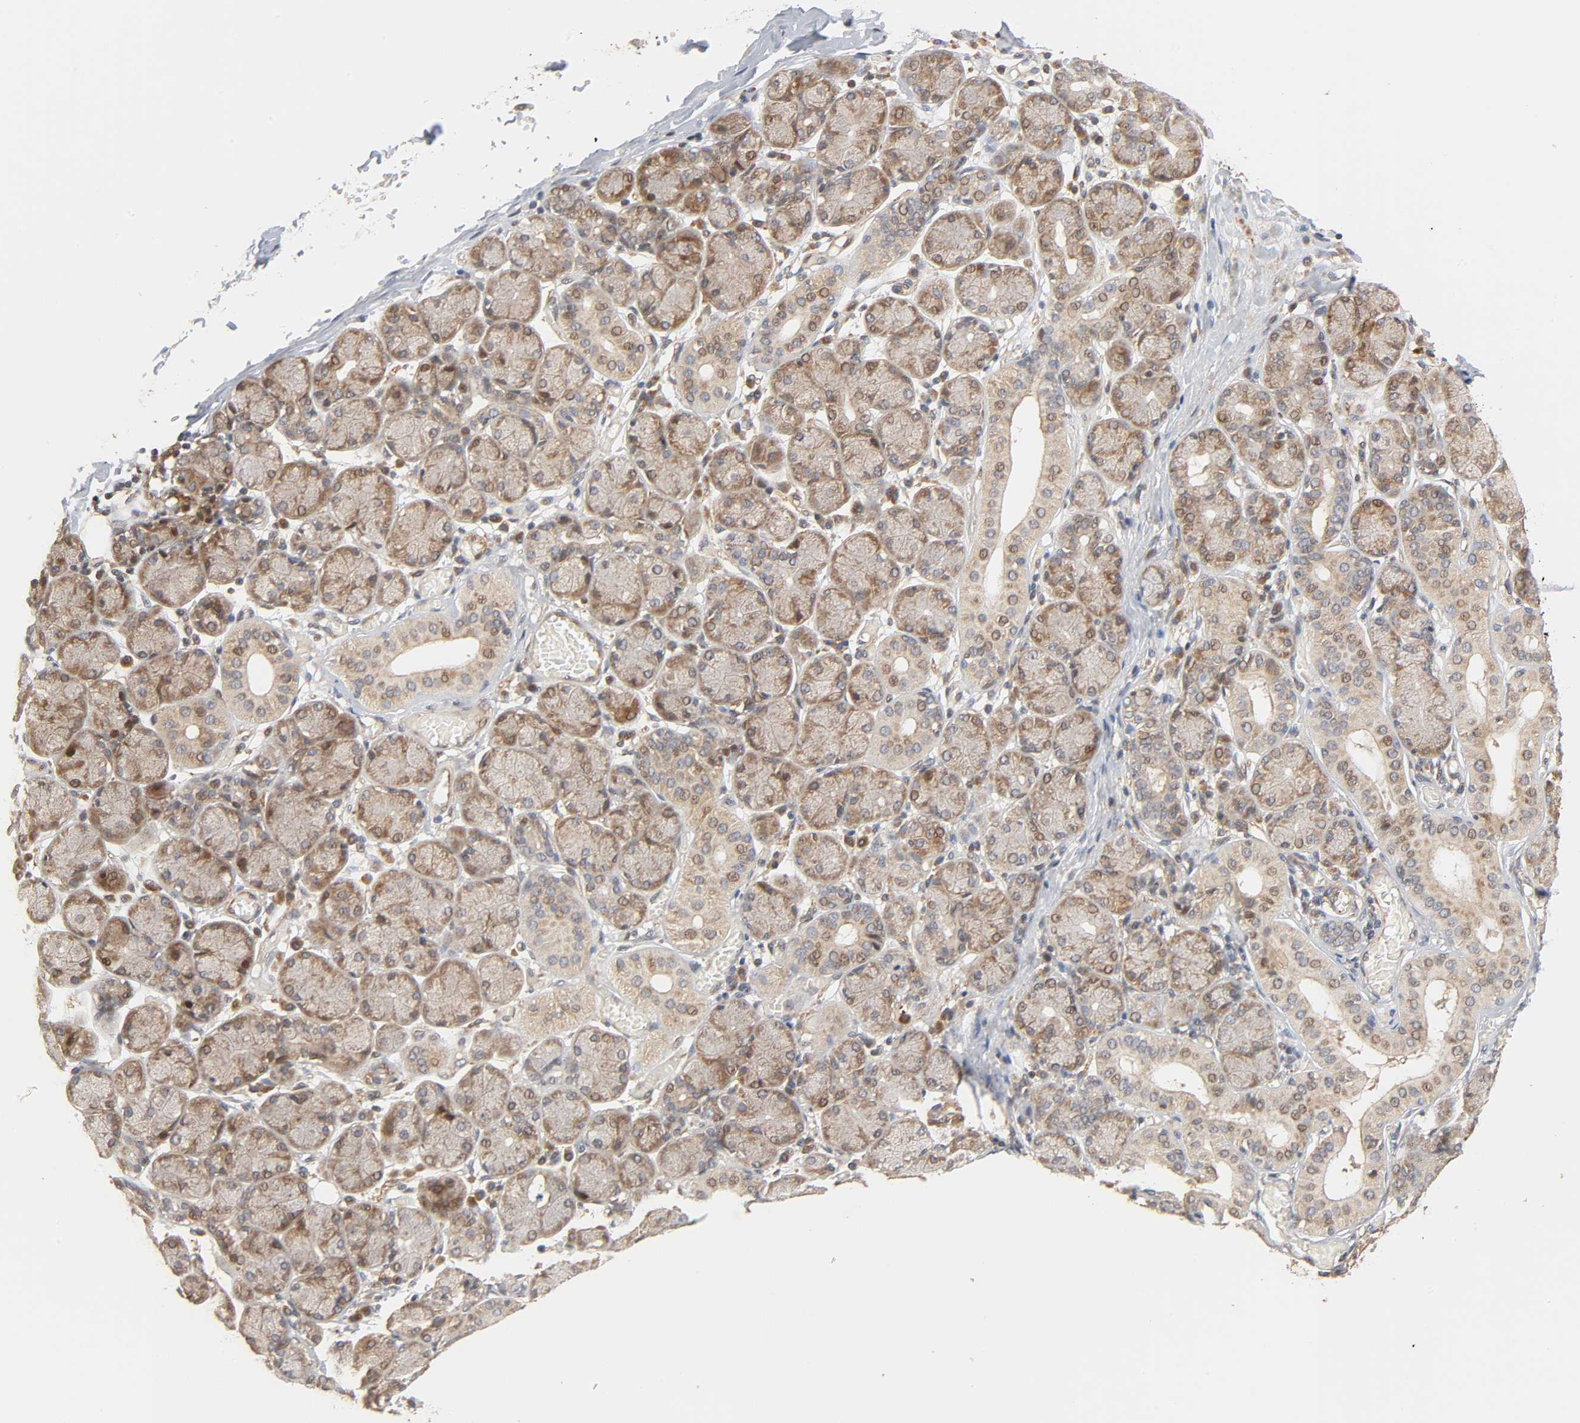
{"staining": {"intensity": "moderate", "quantity": "25%-75%", "location": "cytoplasmic/membranous,nuclear"}, "tissue": "salivary gland", "cell_type": "Glandular cells", "image_type": "normal", "snomed": [{"axis": "morphology", "description": "Normal tissue, NOS"}, {"axis": "topography", "description": "Salivary gland"}], "caption": "Immunohistochemical staining of unremarkable human salivary gland demonstrates 25%-75% levels of moderate cytoplasmic/membranous,nuclear protein positivity in approximately 25%-75% of glandular cells. Nuclei are stained in blue.", "gene": "NEMF", "patient": {"sex": "female", "age": 24}}